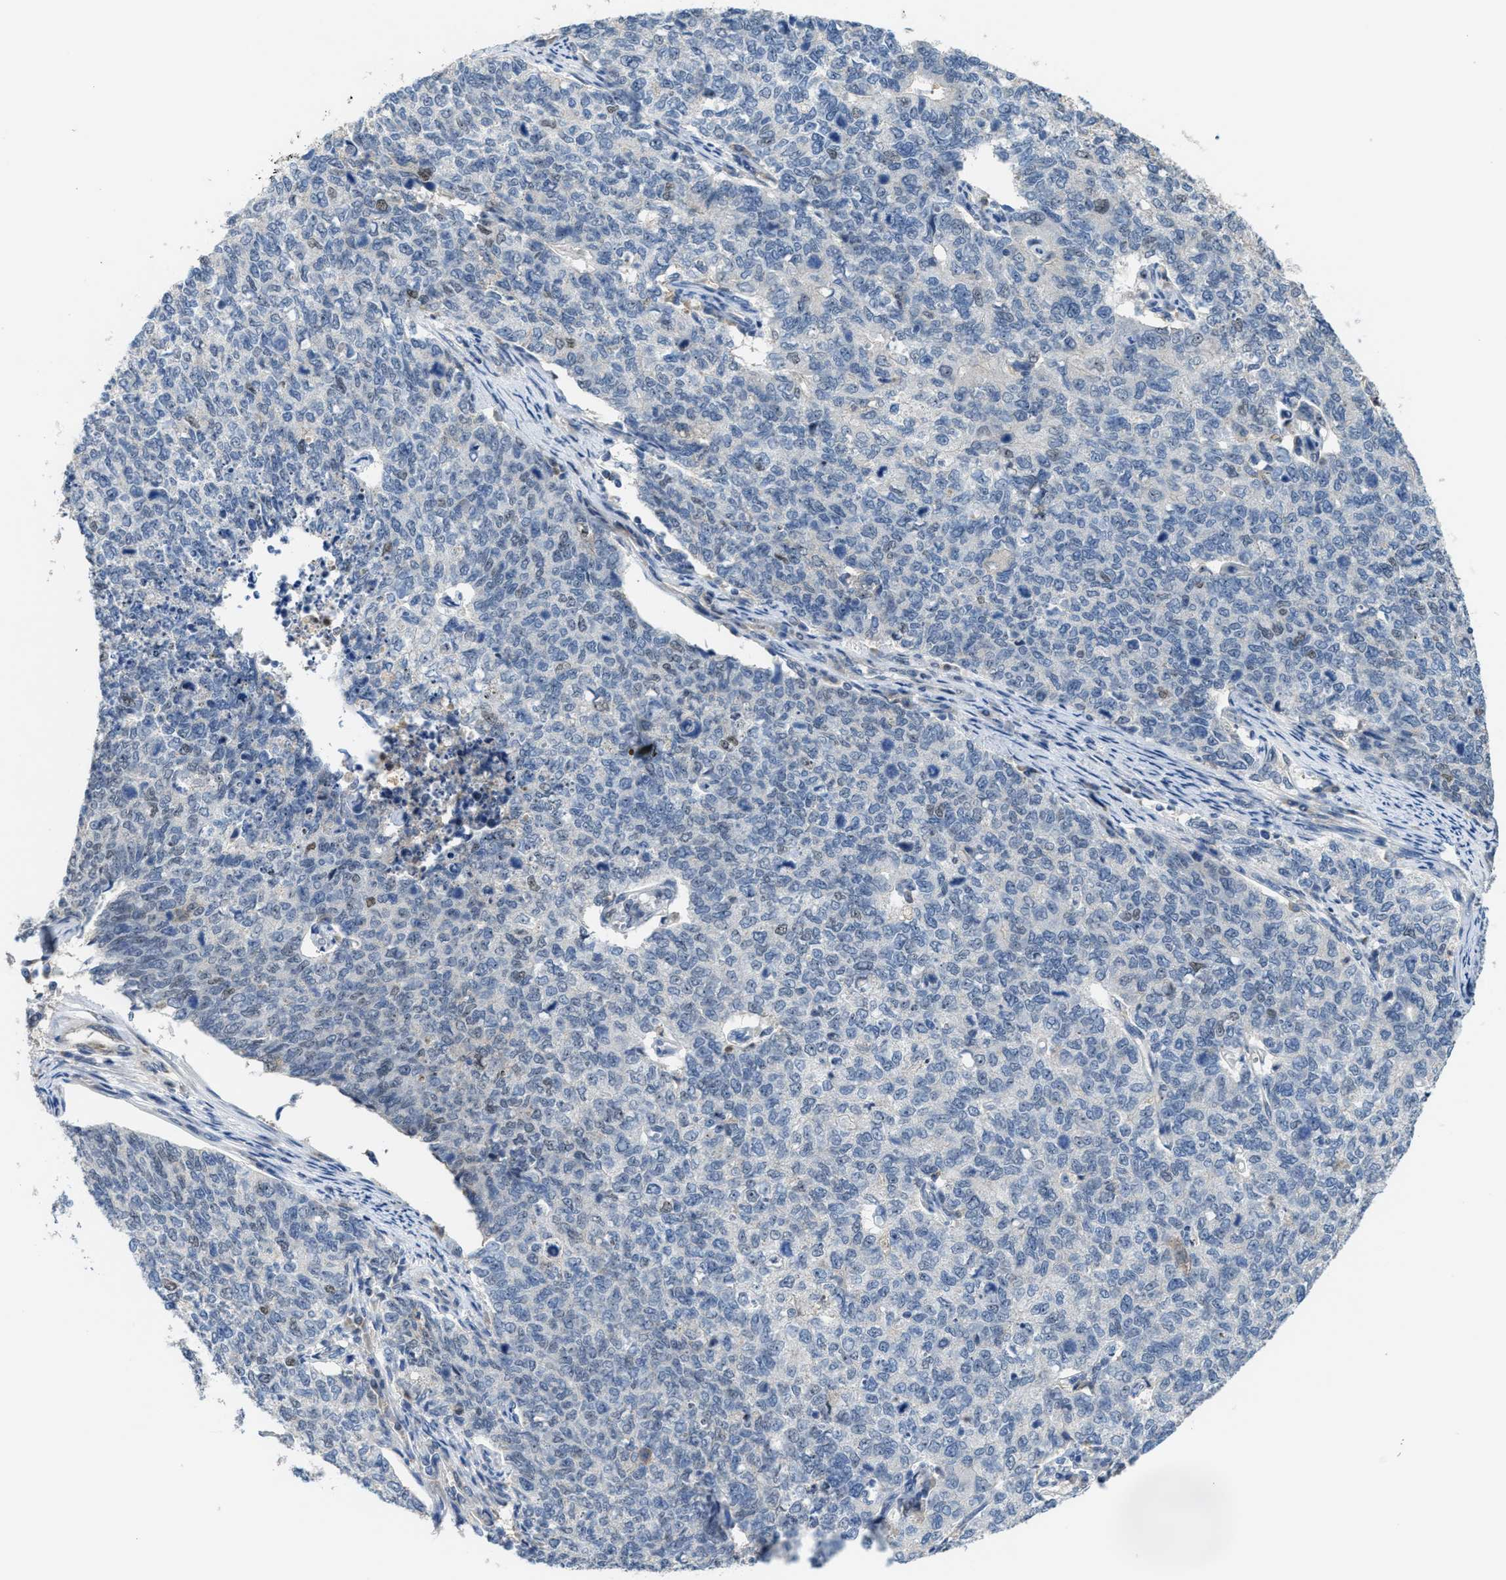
{"staining": {"intensity": "weak", "quantity": "<25%", "location": "nuclear"}, "tissue": "cervical cancer", "cell_type": "Tumor cells", "image_type": "cancer", "snomed": [{"axis": "morphology", "description": "Squamous cell carcinoma, NOS"}, {"axis": "topography", "description": "Cervix"}], "caption": "Immunohistochemistry (IHC) photomicrograph of neoplastic tissue: cervical cancer stained with DAB (3,3'-diaminobenzidine) reveals no significant protein staining in tumor cells.", "gene": "ZNF783", "patient": {"sex": "female", "age": 63}}